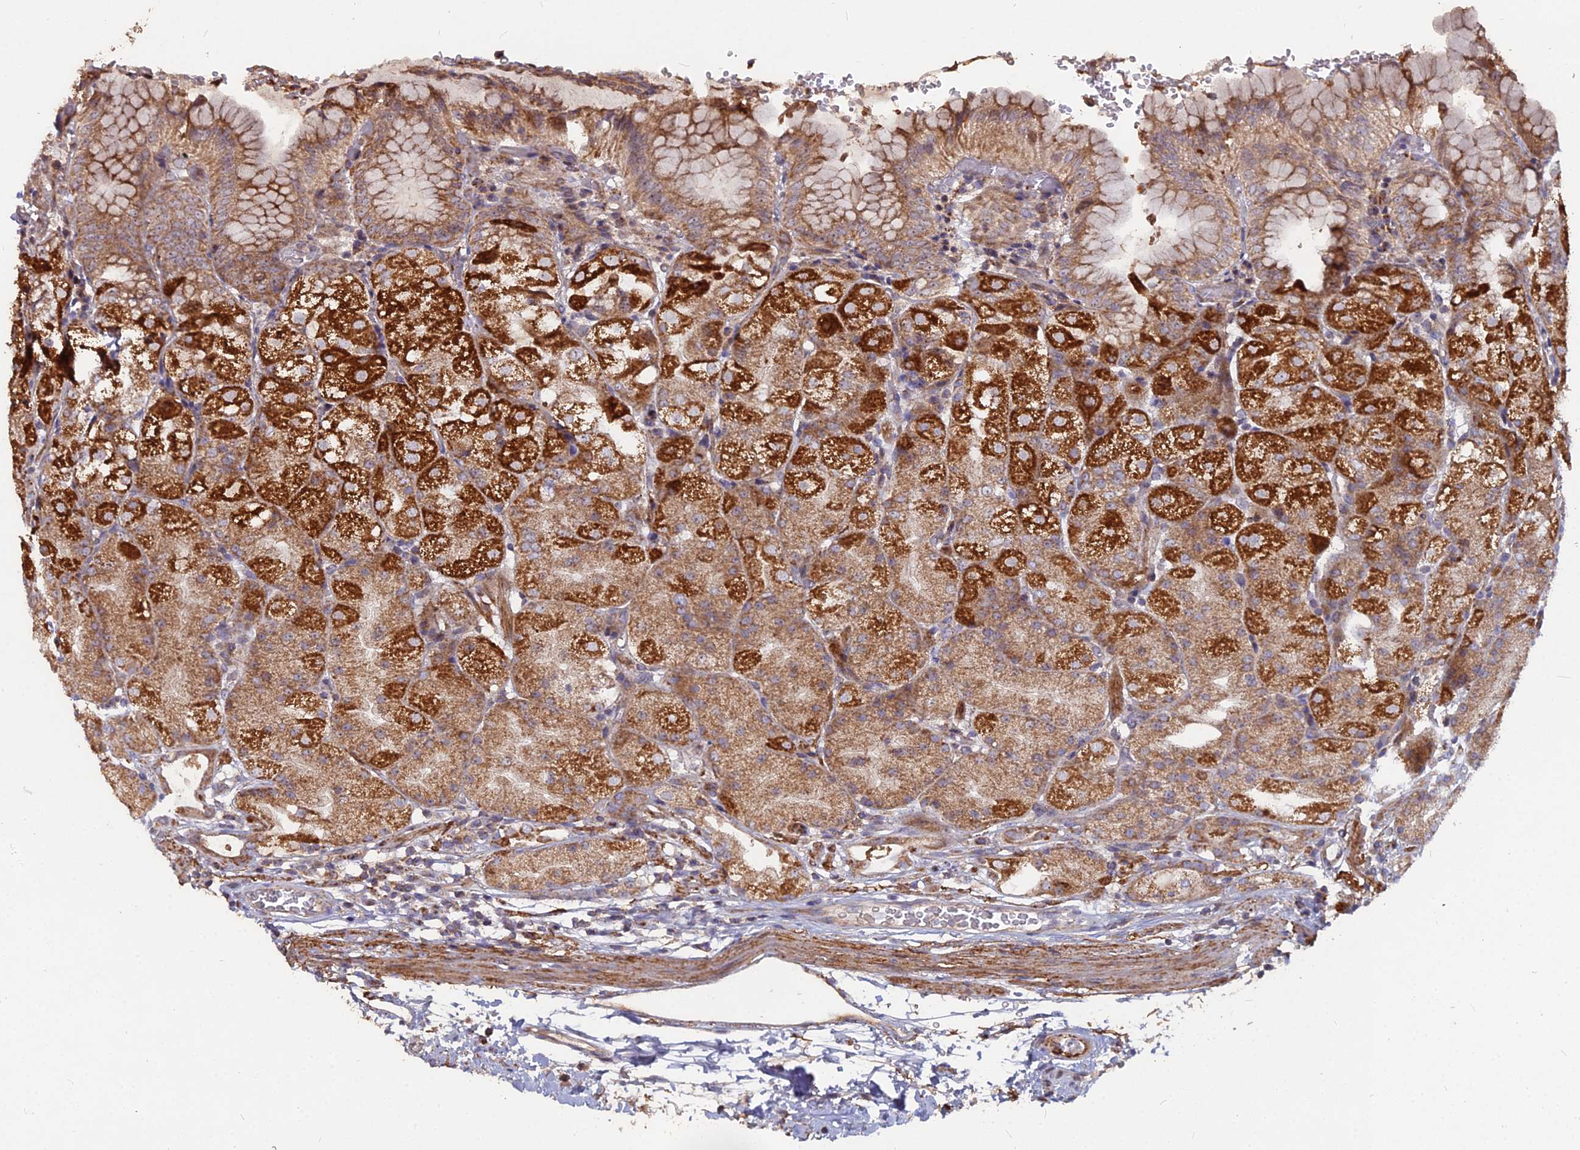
{"staining": {"intensity": "strong", "quantity": ">75%", "location": "cytoplasmic/membranous"}, "tissue": "stomach", "cell_type": "Glandular cells", "image_type": "normal", "snomed": [{"axis": "morphology", "description": "Normal tissue, NOS"}, {"axis": "topography", "description": "Stomach, upper"}, {"axis": "topography", "description": "Stomach, lower"}], "caption": "This micrograph demonstrates unremarkable stomach stained with immunohistochemistry (IHC) to label a protein in brown. The cytoplasmic/membranous of glandular cells show strong positivity for the protein. Nuclei are counter-stained blue.", "gene": "COX11", "patient": {"sex": "male", "age": 62}}